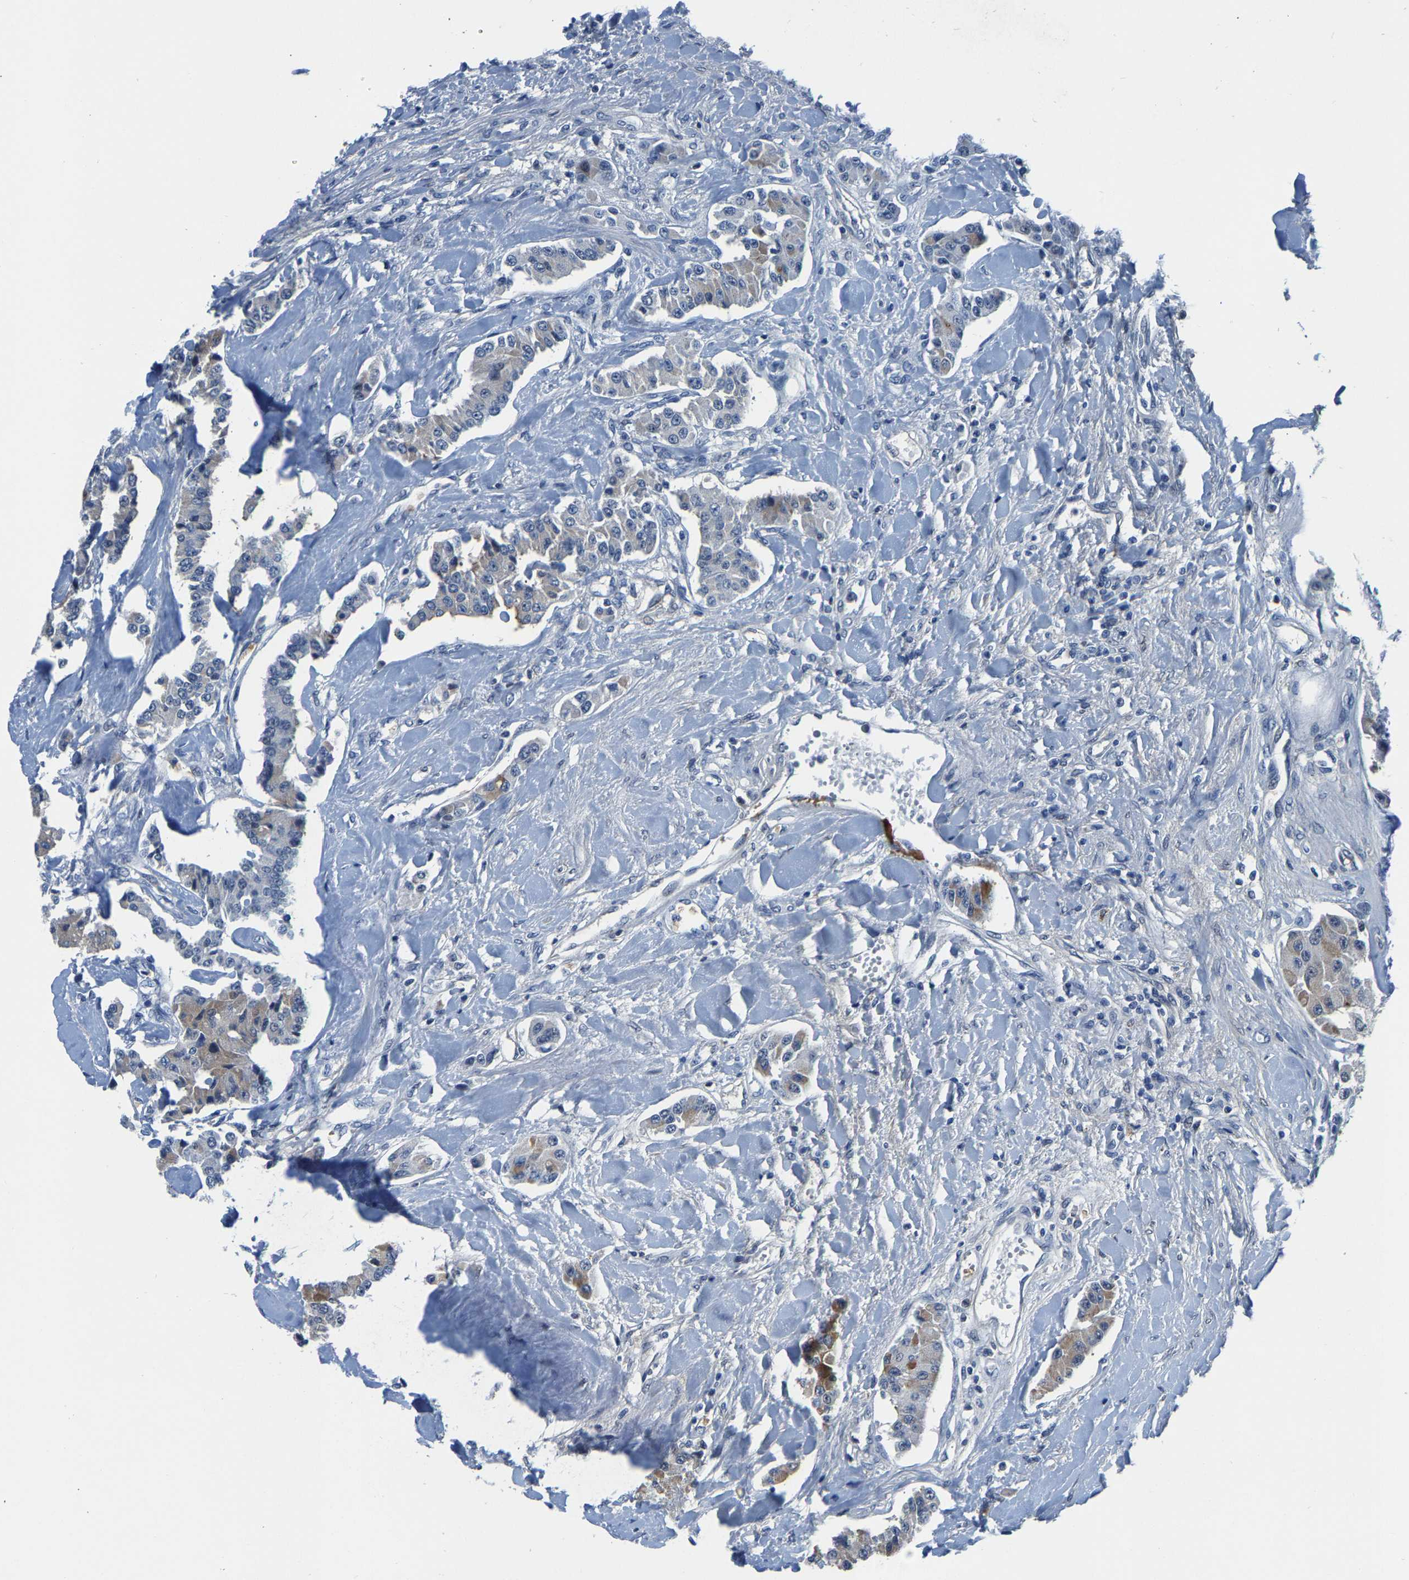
{"staining": {"intensity": "weak", "quantity": "<25%", "location": "cytoplasmic/membranous"}, "tissue": "carcinoid", "cell_type": "Tumor cells", "image_type": "cancer", "snomed": [{"axis": "morphology", "description": "Carcinoid, malignant, NOS"}, {"axis": "topography", "description": "Pancreas"}], "caption": "Micrograph shows no protein positivity in tumor cells of carcinoid (malignant) tissue.", "gene": "SSH3", "patient": {"sex": "male", "age": 41}}